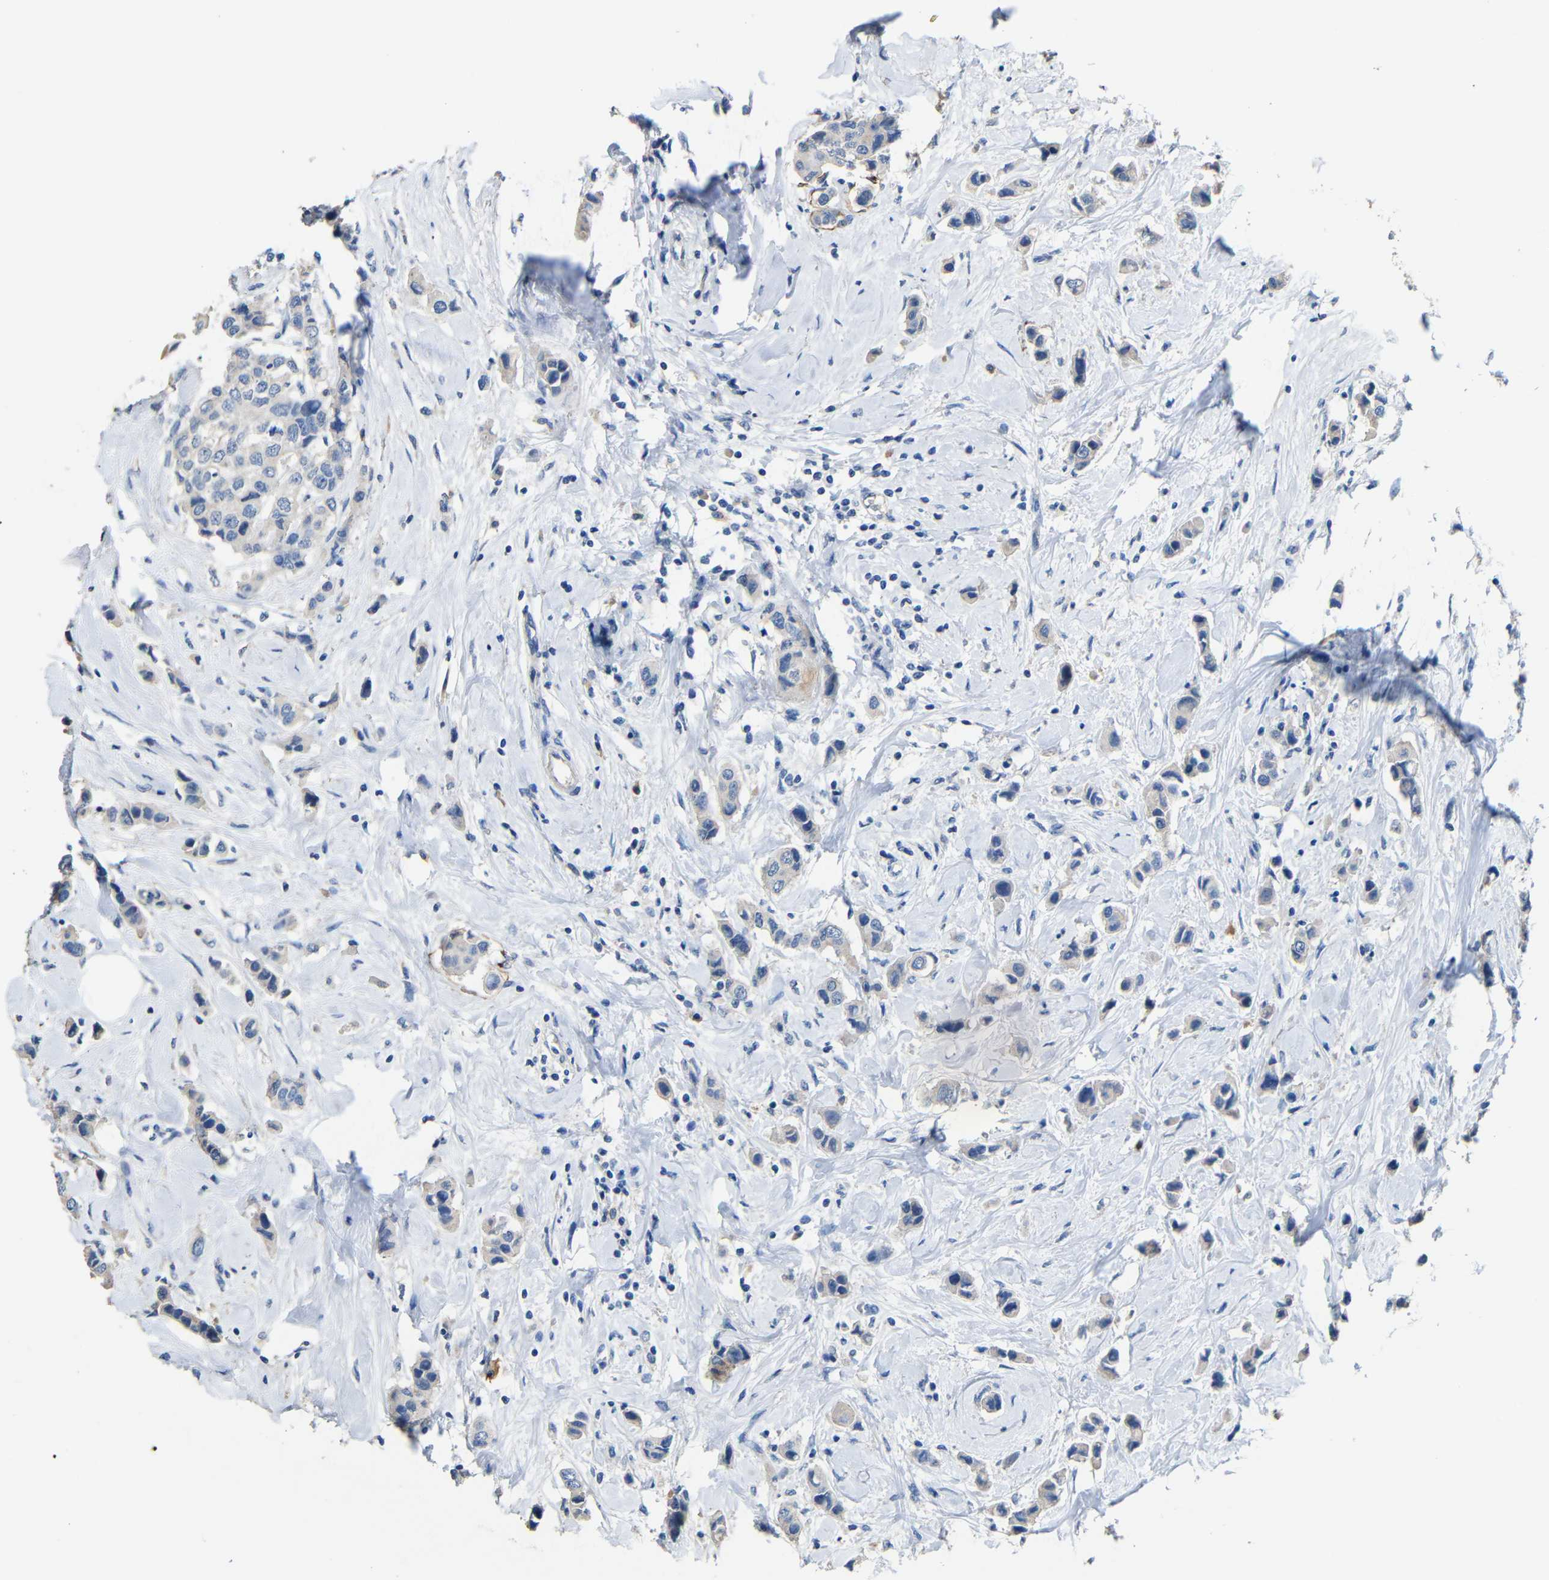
{"staining": {"intensity": "negative", "quantity": "none", "location": "none"}, "tissue": "breast cancer", "cell_type": "Tumor cells", "image_type": "cancer", "snomed": [{"axis": "morphology", "description": "Normal tissue, NOS"}, {"axis": "morphology", "description": "Duct carcinoma"}, {"axis": "topography", "description": "Breast"}], "caption": "Tumor cells show no significant protein expression in invasive ductal carcinoma (breast).", "gene": "ACKR2", "patient": {"sex": "female", "age": 50}}